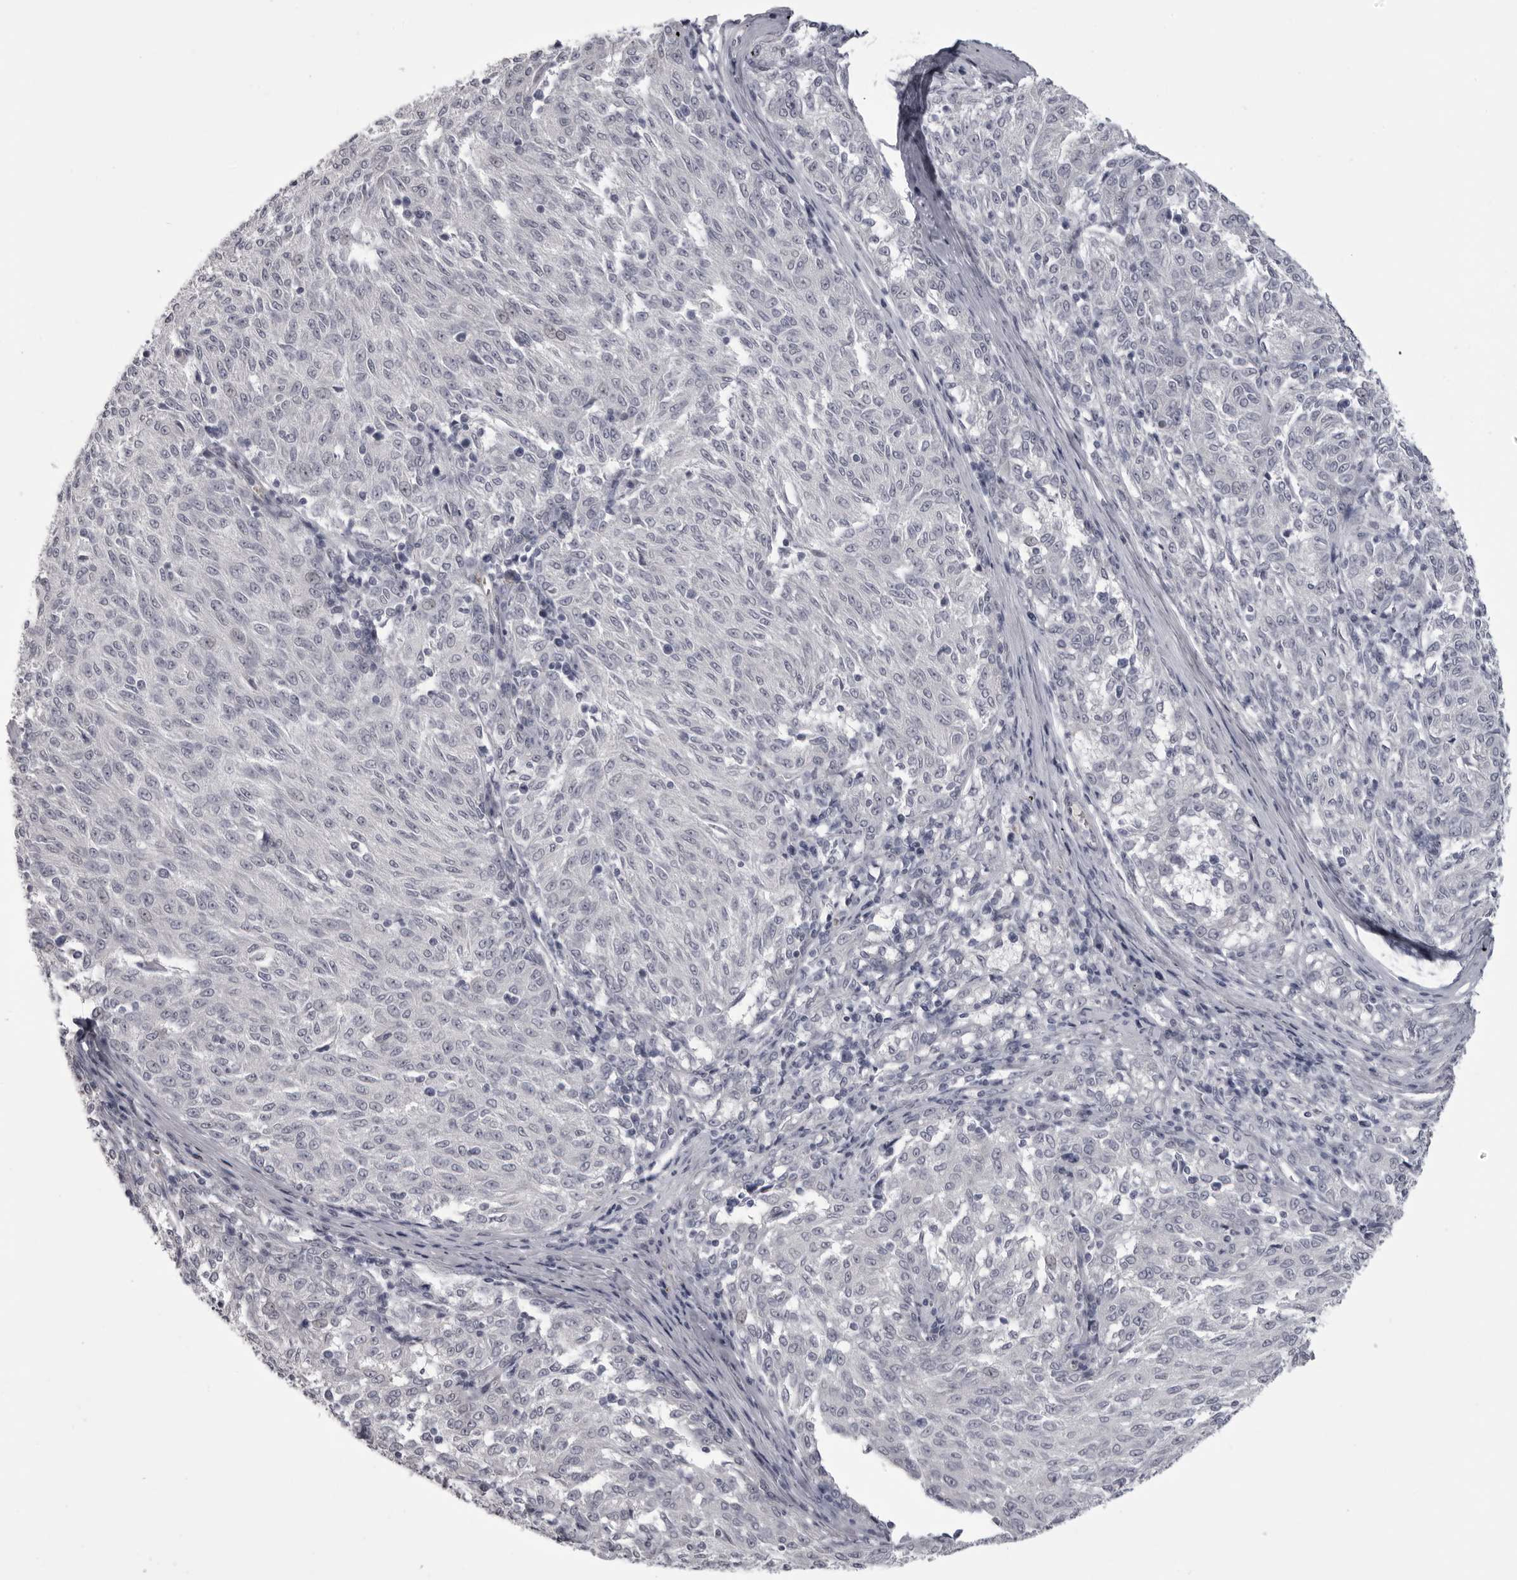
{"staining": {"intensity": "negative", "quantity": "none", "location": "none"}, "tissue": "melanoma", "cell_type": "Tumor cells", "image_type": "cancer", "snomed": [{"axis": "morphology", "description": "Malignant melanoma, NOS"}, {"axis": "topography", "description": "Skin"}], "caption": "Tumor cells are negative for protein expression in human melanoma.", "gene": "EPHA10", "patient": {"sex": "female", "age": 72}}